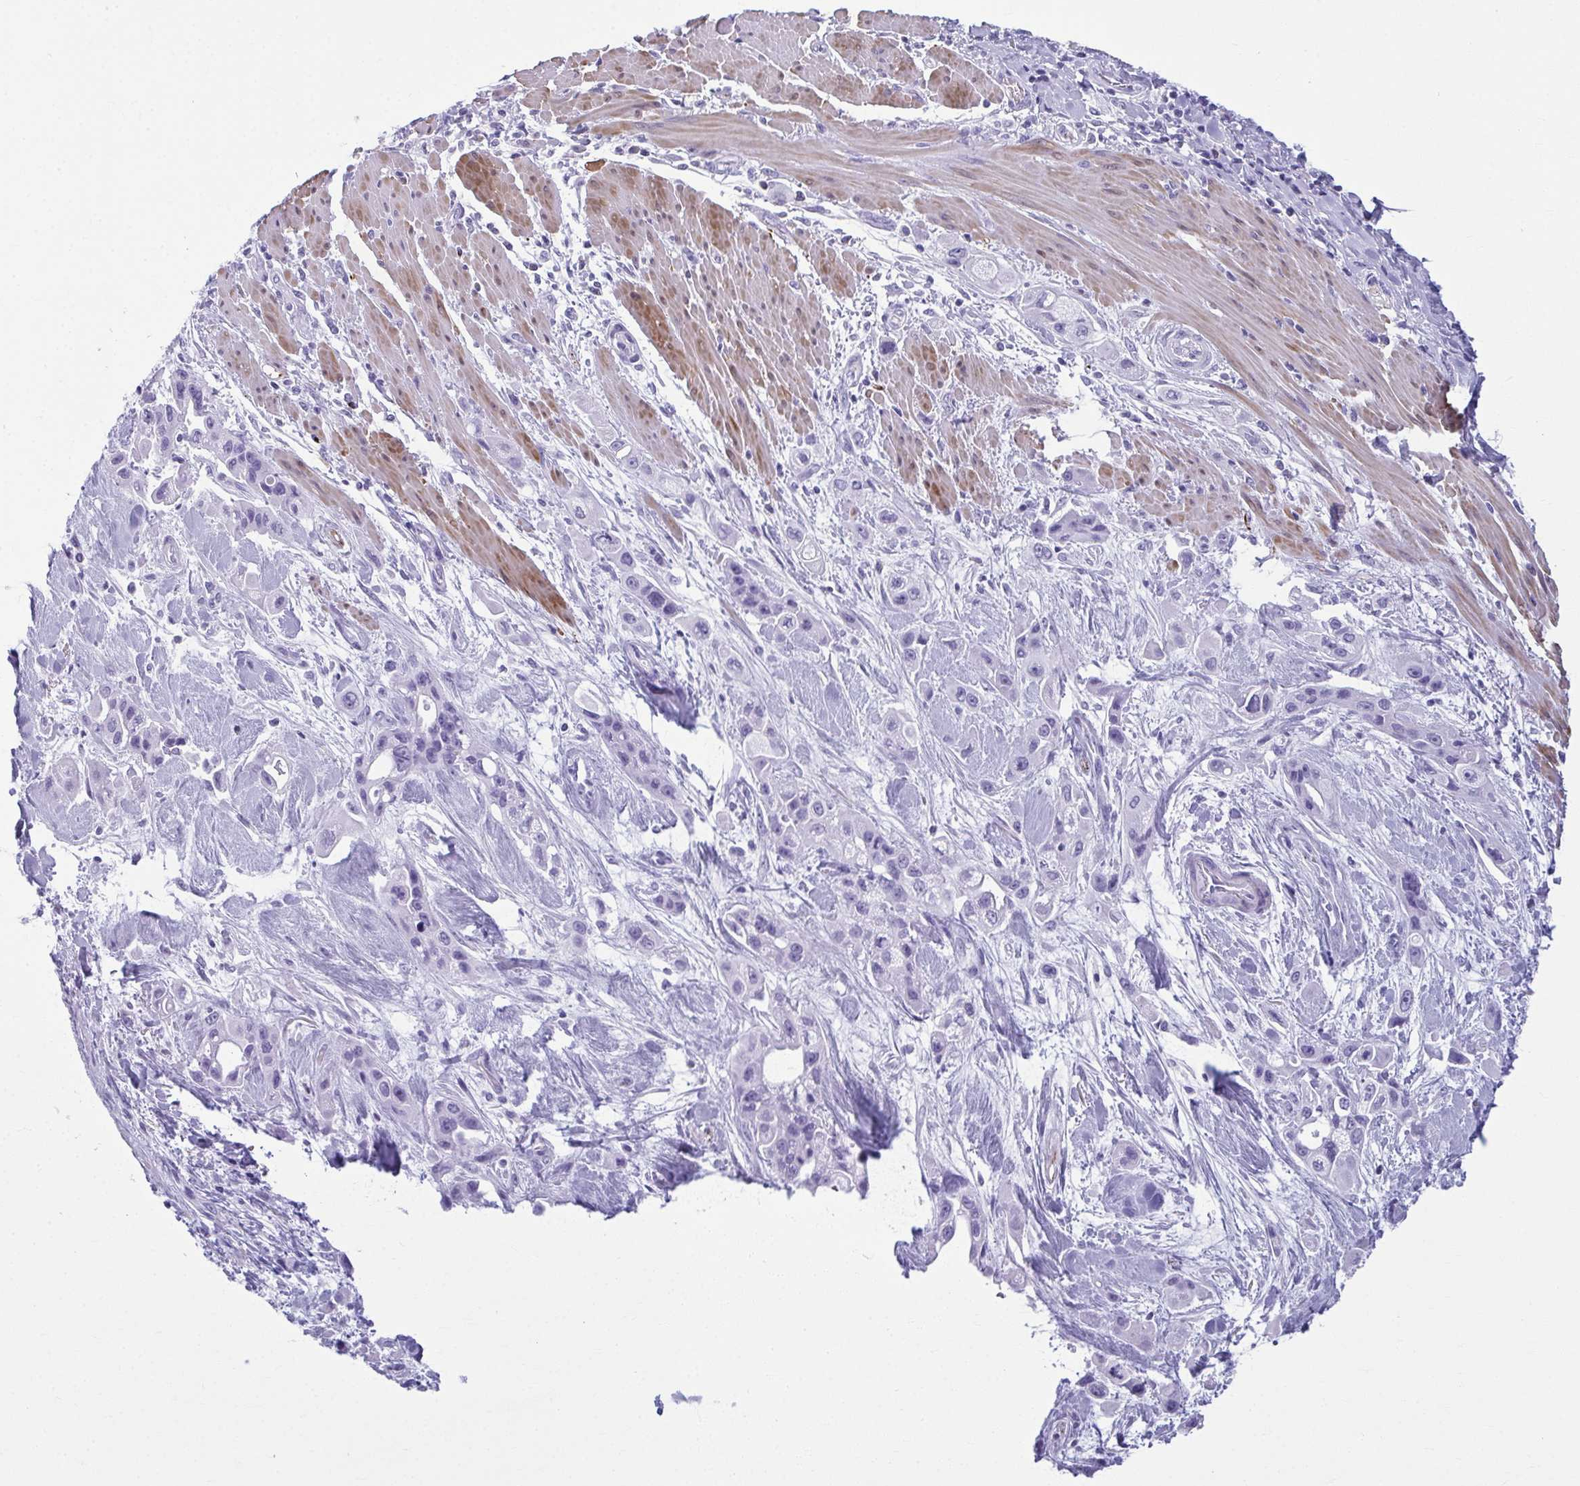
{"staining": {"intensity": "negative", "quantity": "none", "location": "none"}, "tissue": "pancreatic cancer", "cell_type": "Tumor cells", "image_type": "cancer", "snomed": [{"axis": "morphology", "description": "Adenocarcinoma, NOS"}, {"axis": "topography", "description": "Pancreas"}], "caption": "There is no significant expression in tumor cells of pancreatic cancer (adenocarcinoma).", "gene": "TCEAL3", "patient": {"sex": "female", "age": 66}}